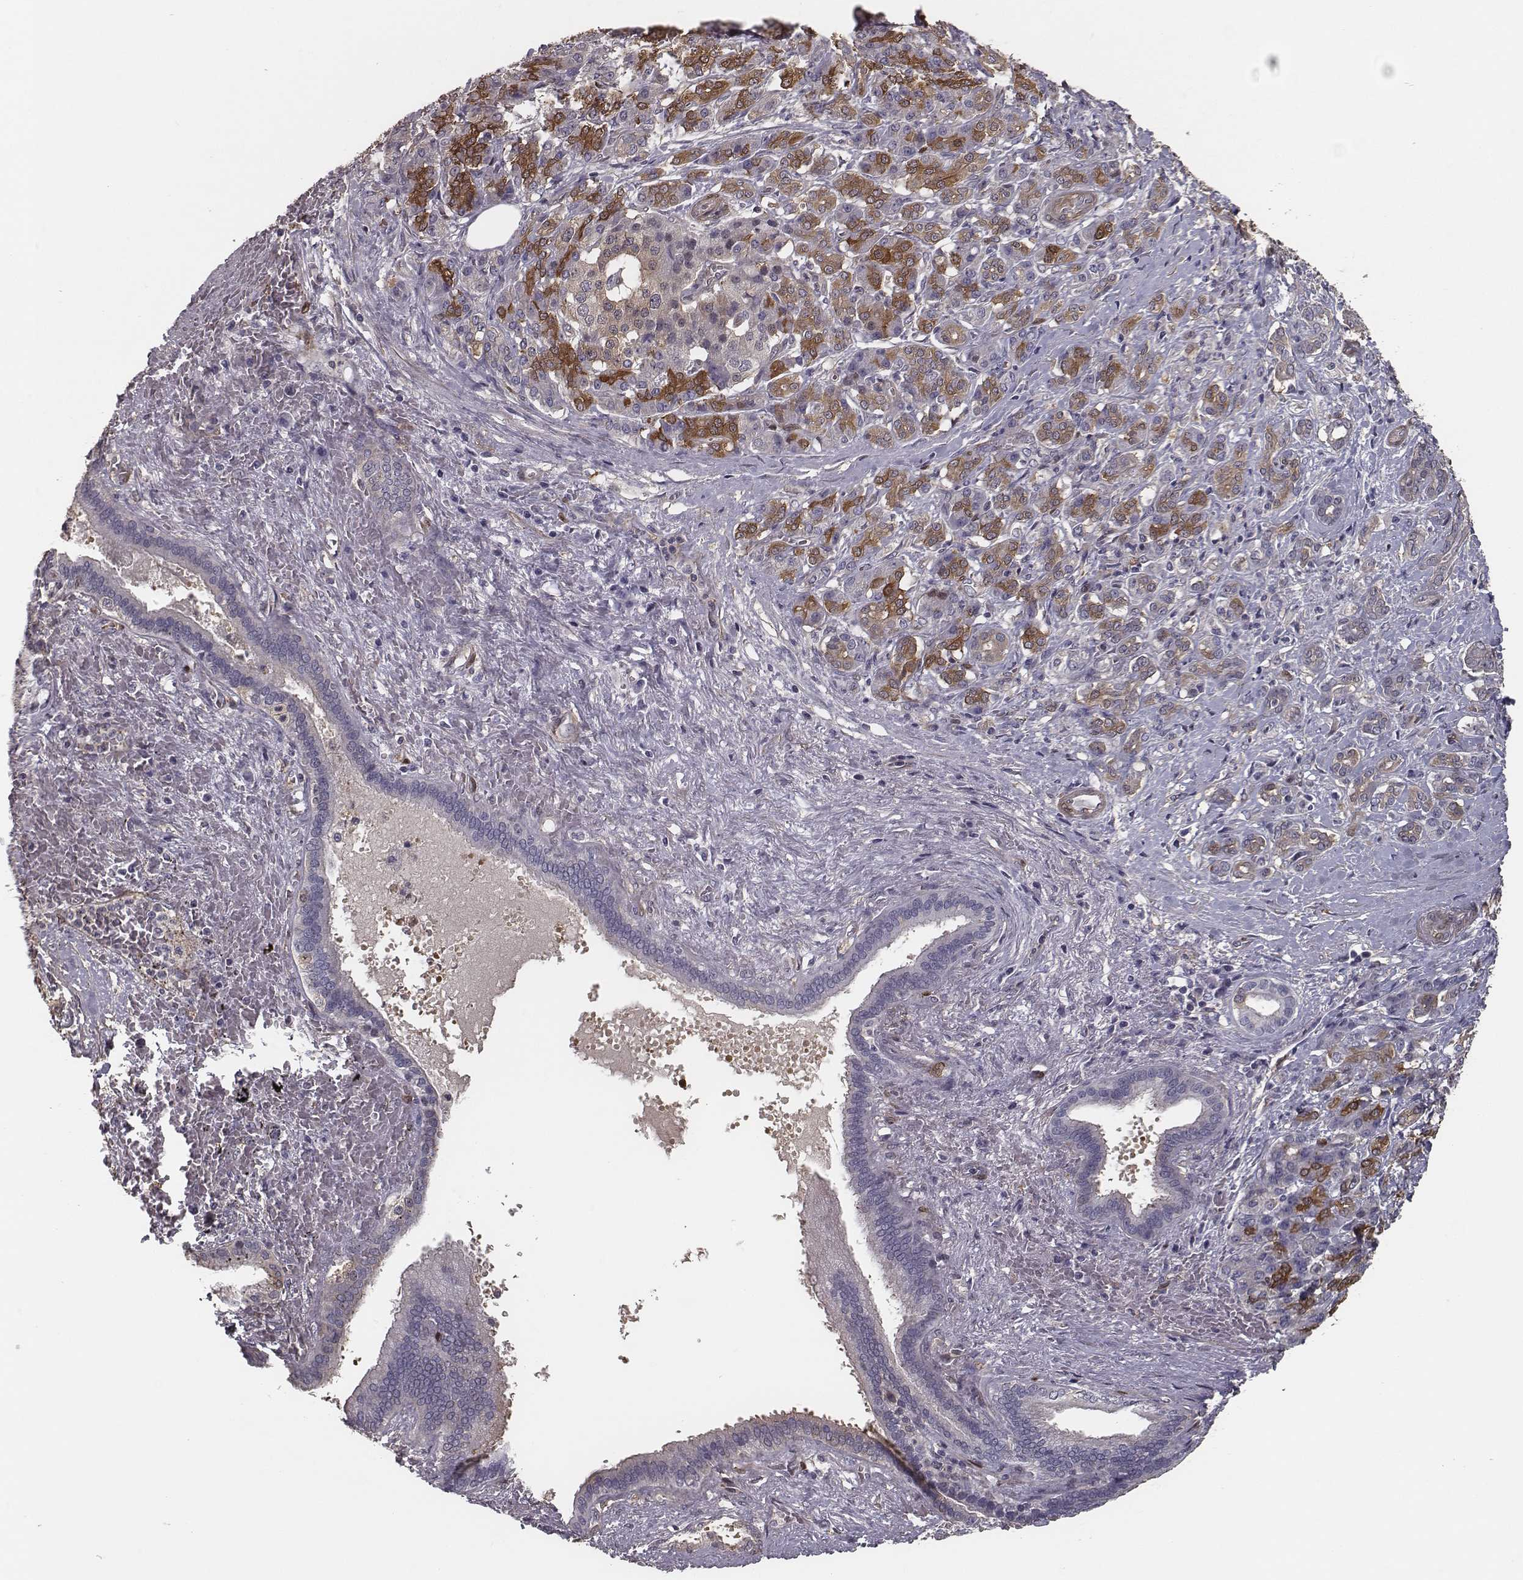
{"staining": {"intensity": "moderate", "quantity": "<25%", "location": "cytoplasmic/membranous"}, "tissue": "pancreatic cancer", "cell_type": "Tumor cells", "image_type": "cancer", "snomed": [{"axis": "morphology", "description": "Normal tissue, NOS"}, {"axis": "morphology", "description": "Inflammation, NOS"}, {"axis": "morphology", "description": "Adenocarcinoma, NOS"}, {"axis": "topography", "description": "Pancreas"}], "caption": "Tumor cells exhibit moderate cytoplasmic/membranous positivity in about <25% of cells in pancreatic cancer.", "gene": "ISYNA1", "patient": {"sex": "male", "age": 57}}